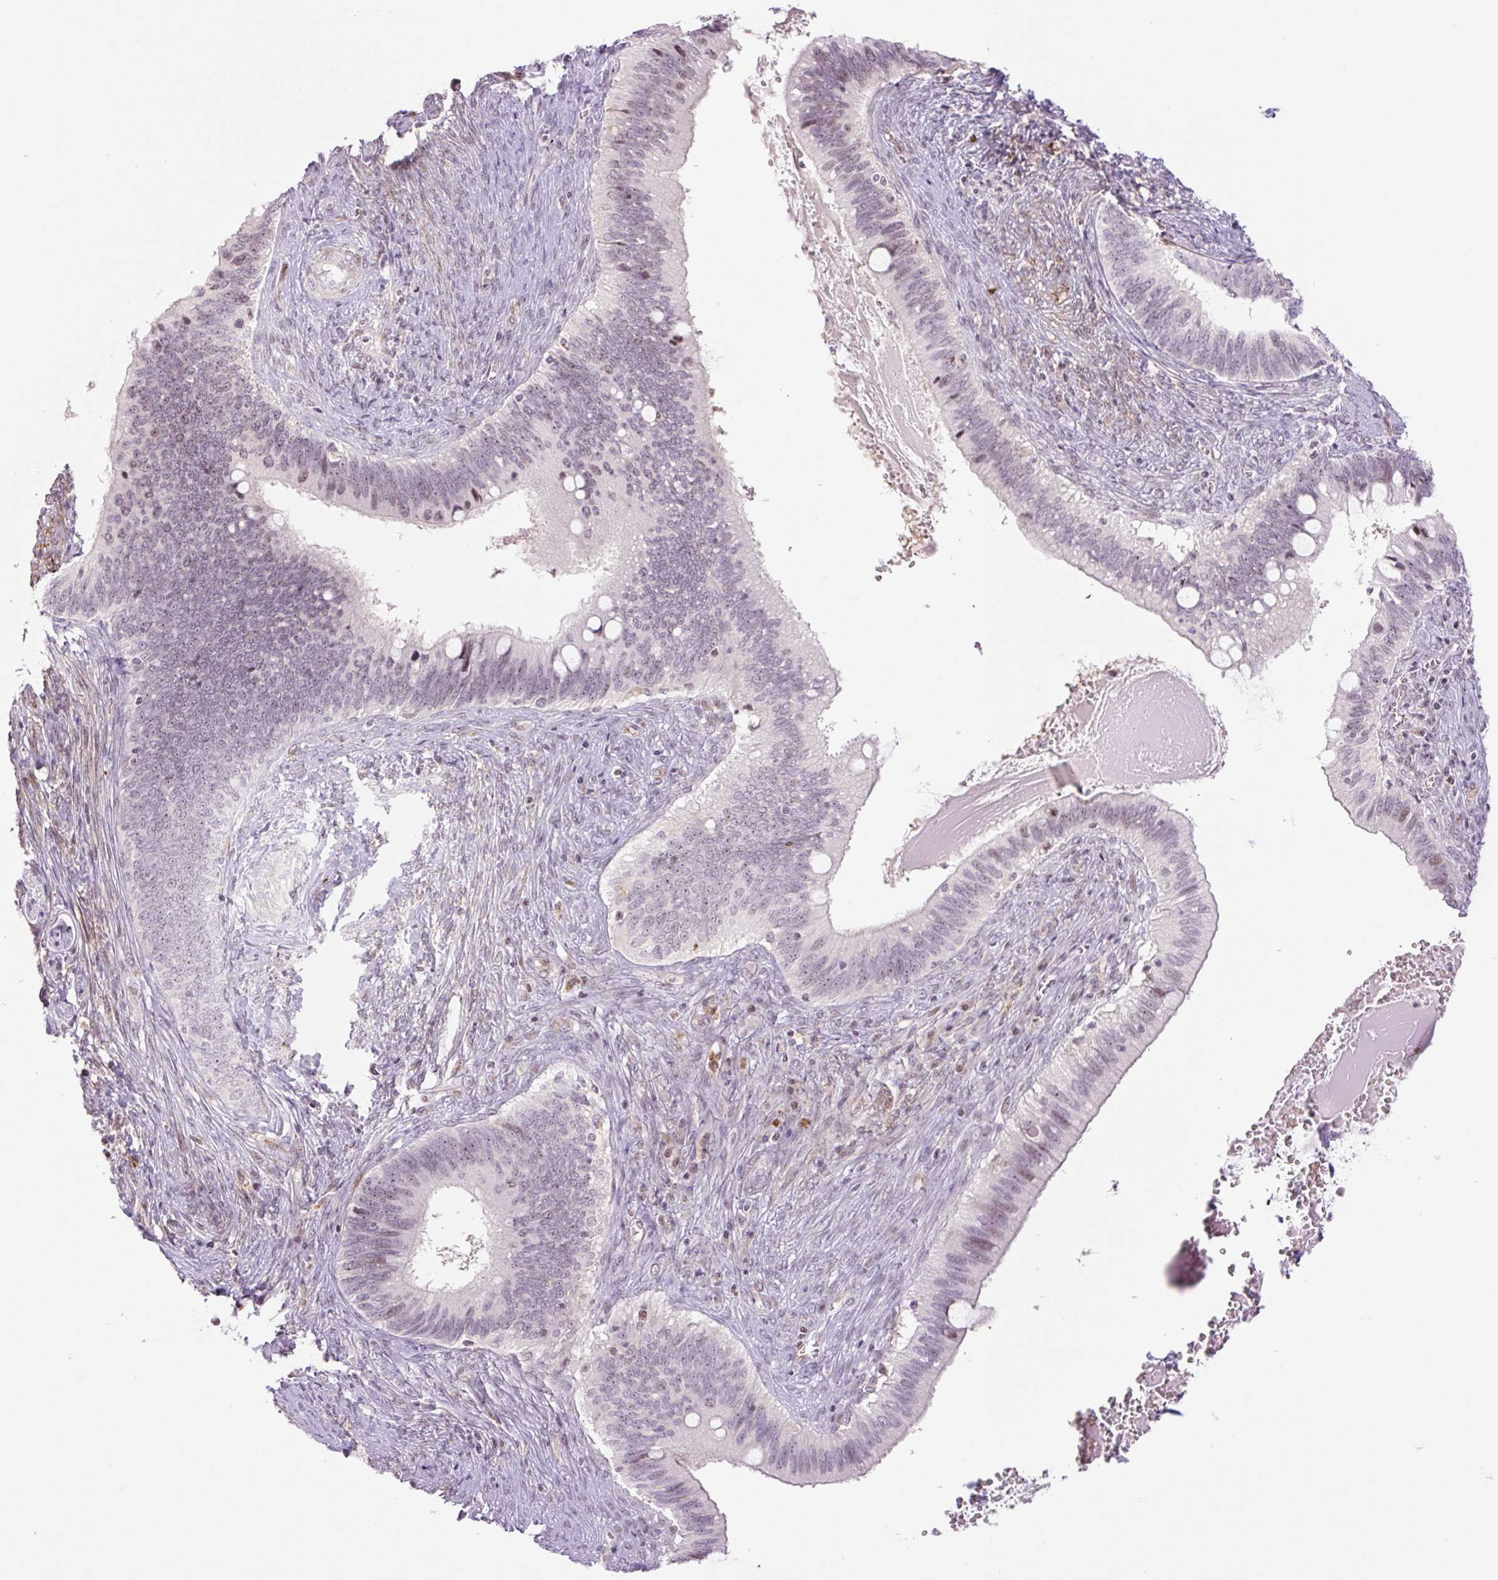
{"staining": {"intensity": "weak", "quantity": "25%-75%", "location": "nuclear"}, "tissue": "cervical cancer", "cell_type": "Tumor cells", "image_type": "cancer", "snomed": [{"axis": "morphology", "description": "Adenocarcinoma, NOS"}, {"axis": "topography", "description": "Cervix"}], "caption": "Cervical adenocarcinoma stained with DAB (3,3'-diaminobenzidine) immunohistochemistry displays low levels of weak nuclear staining in approximately 25%-75% of tumor cells.", "gene": "ZNF417", "patient": {"sex": "female", "age": 42}}